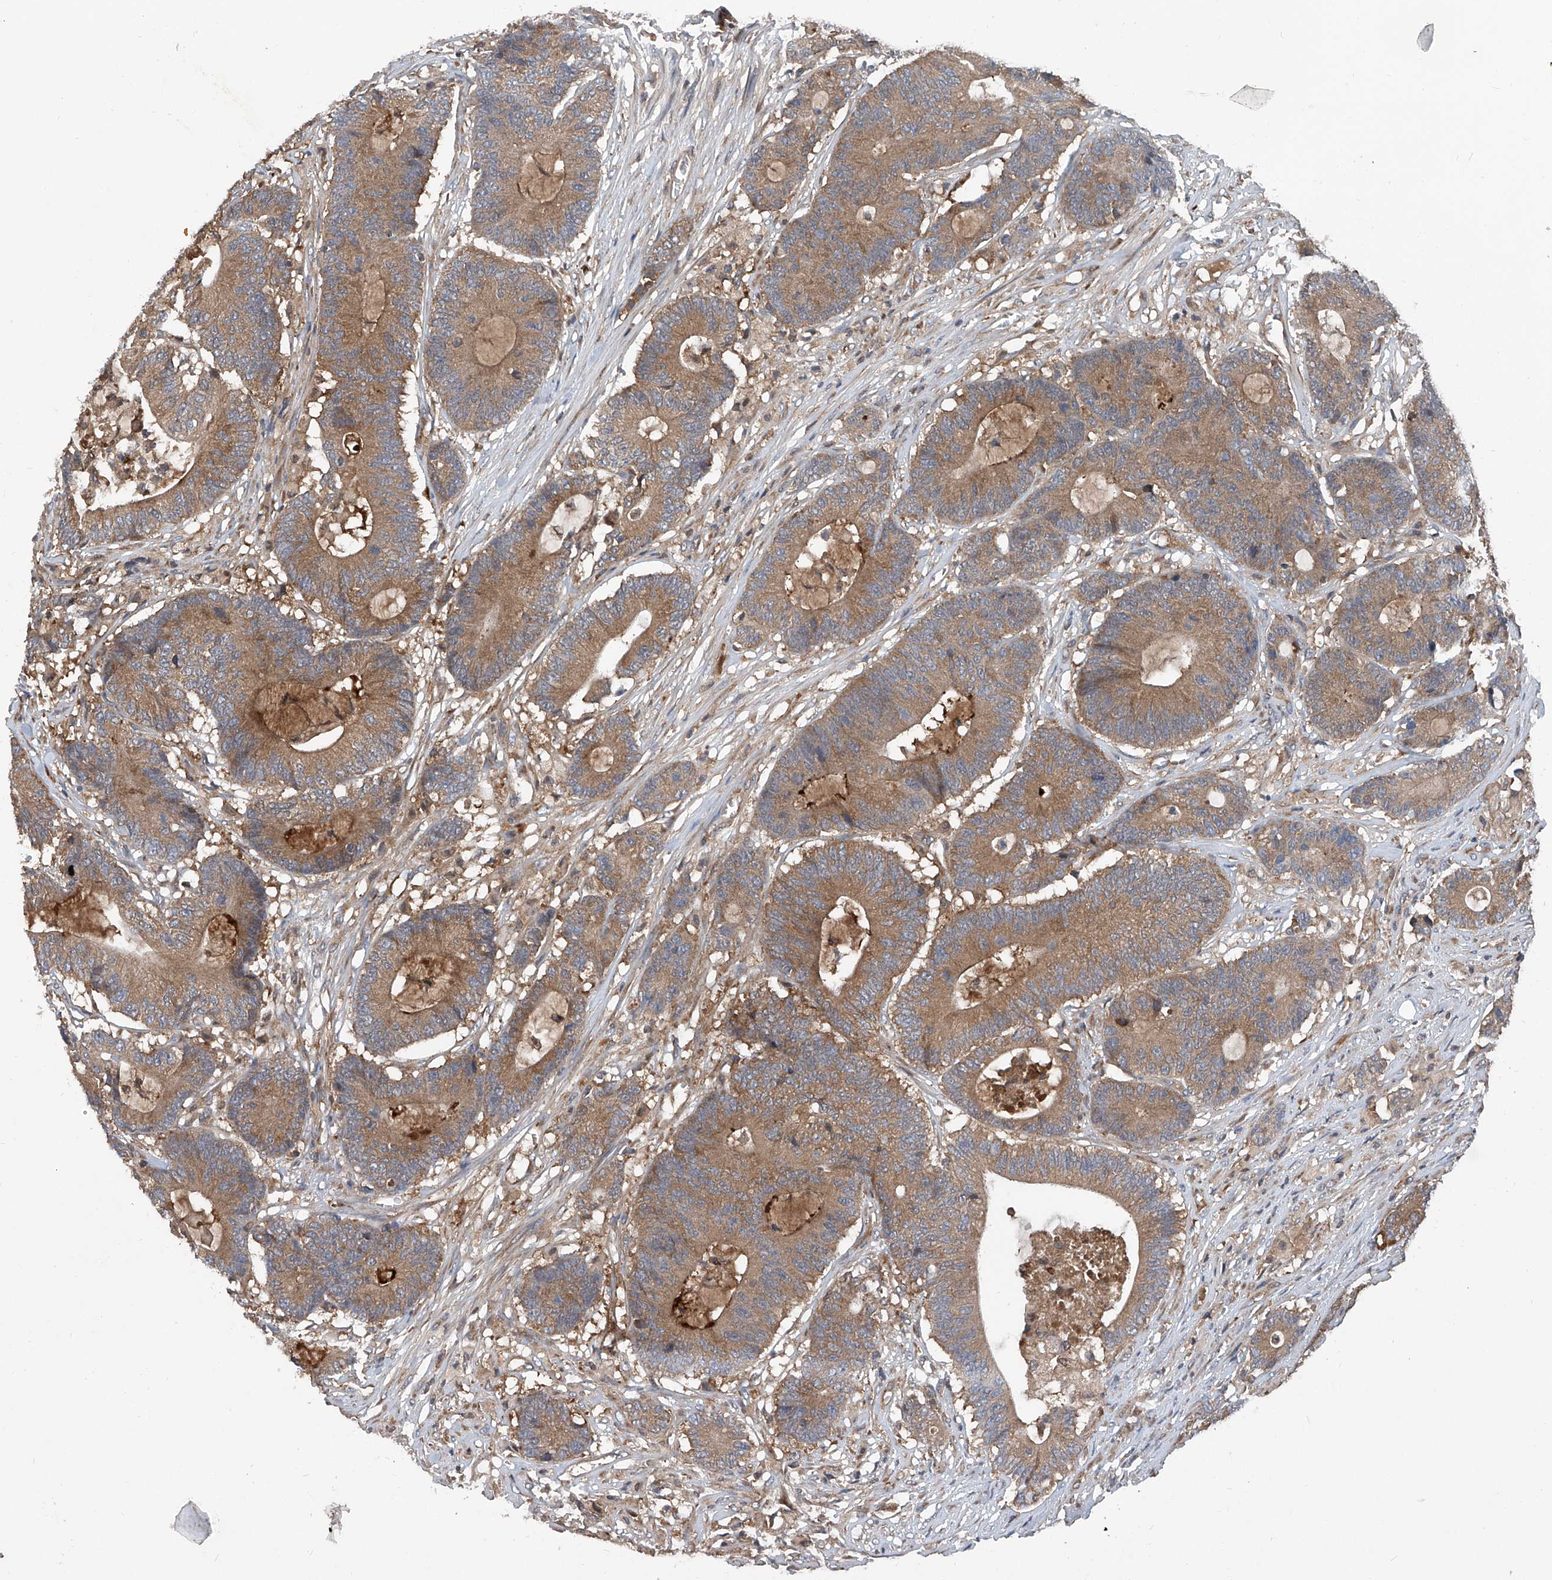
{"staining": {"intensity": "moderate", "quantity": ">75%", "location": "cytoplasmic/membranous"}, "tissue": "colorectal cancer", "cell_type": "Tumor cells", "image_type": "cancer", "snomed": [{"axis": "morphology", "description": "Adenocarcinoma, NOS"}, {"axis": "topography", "description": "Colon"}], "caption": "Immunohistochemistry (IHC) micrograph of neoplastic tissue: human adenocarcinoma (colorectal) stained using immunohistochemistry reveals medium levels of moderate protein expression localized specifically in the cytoplasmic/membranous of tumor cells, appearing as a cytoplasmic/membranous brown color.", "gene": "ASCC3", "patient": {"sex": "female", "age": 84}}